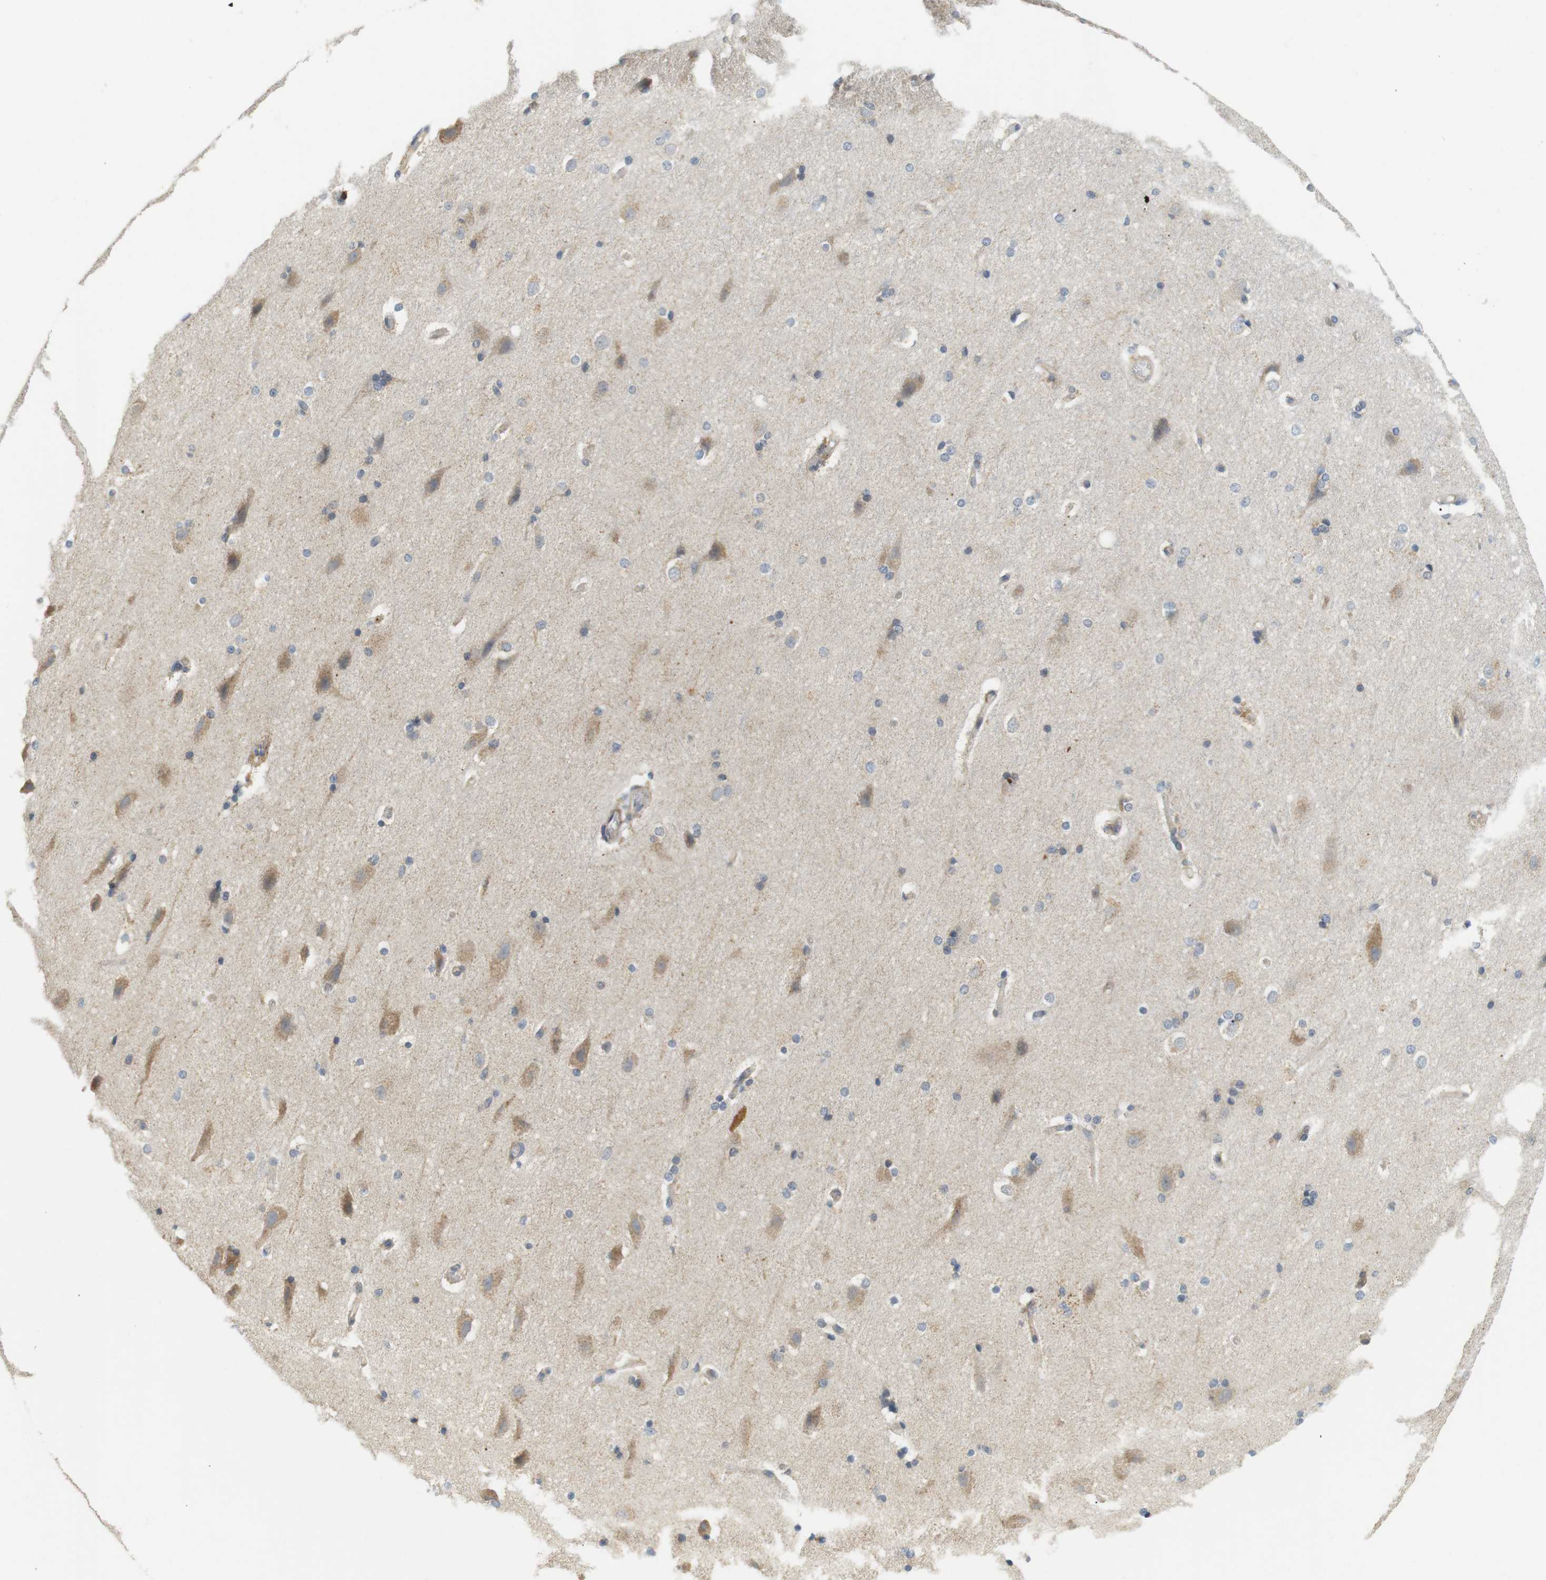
{"staining": {"intensity": "negative", "quantity": "none", "location": "none"}, "tissue": "hippocampus", "cell_type": "Glial cells", "image_type": "normal", "snomed": [{"axis": "morphology", "description": "Normal tissue, NOS"}, {"axis": "topography", "description": "Hippocampus"}], "caption": "Hippocampus stained for a protein using immunohistochemistry (IHC) shows no staining glial cells.", "gene": "TMEM200A", "patient": {"sex": "female", "age": 19}}